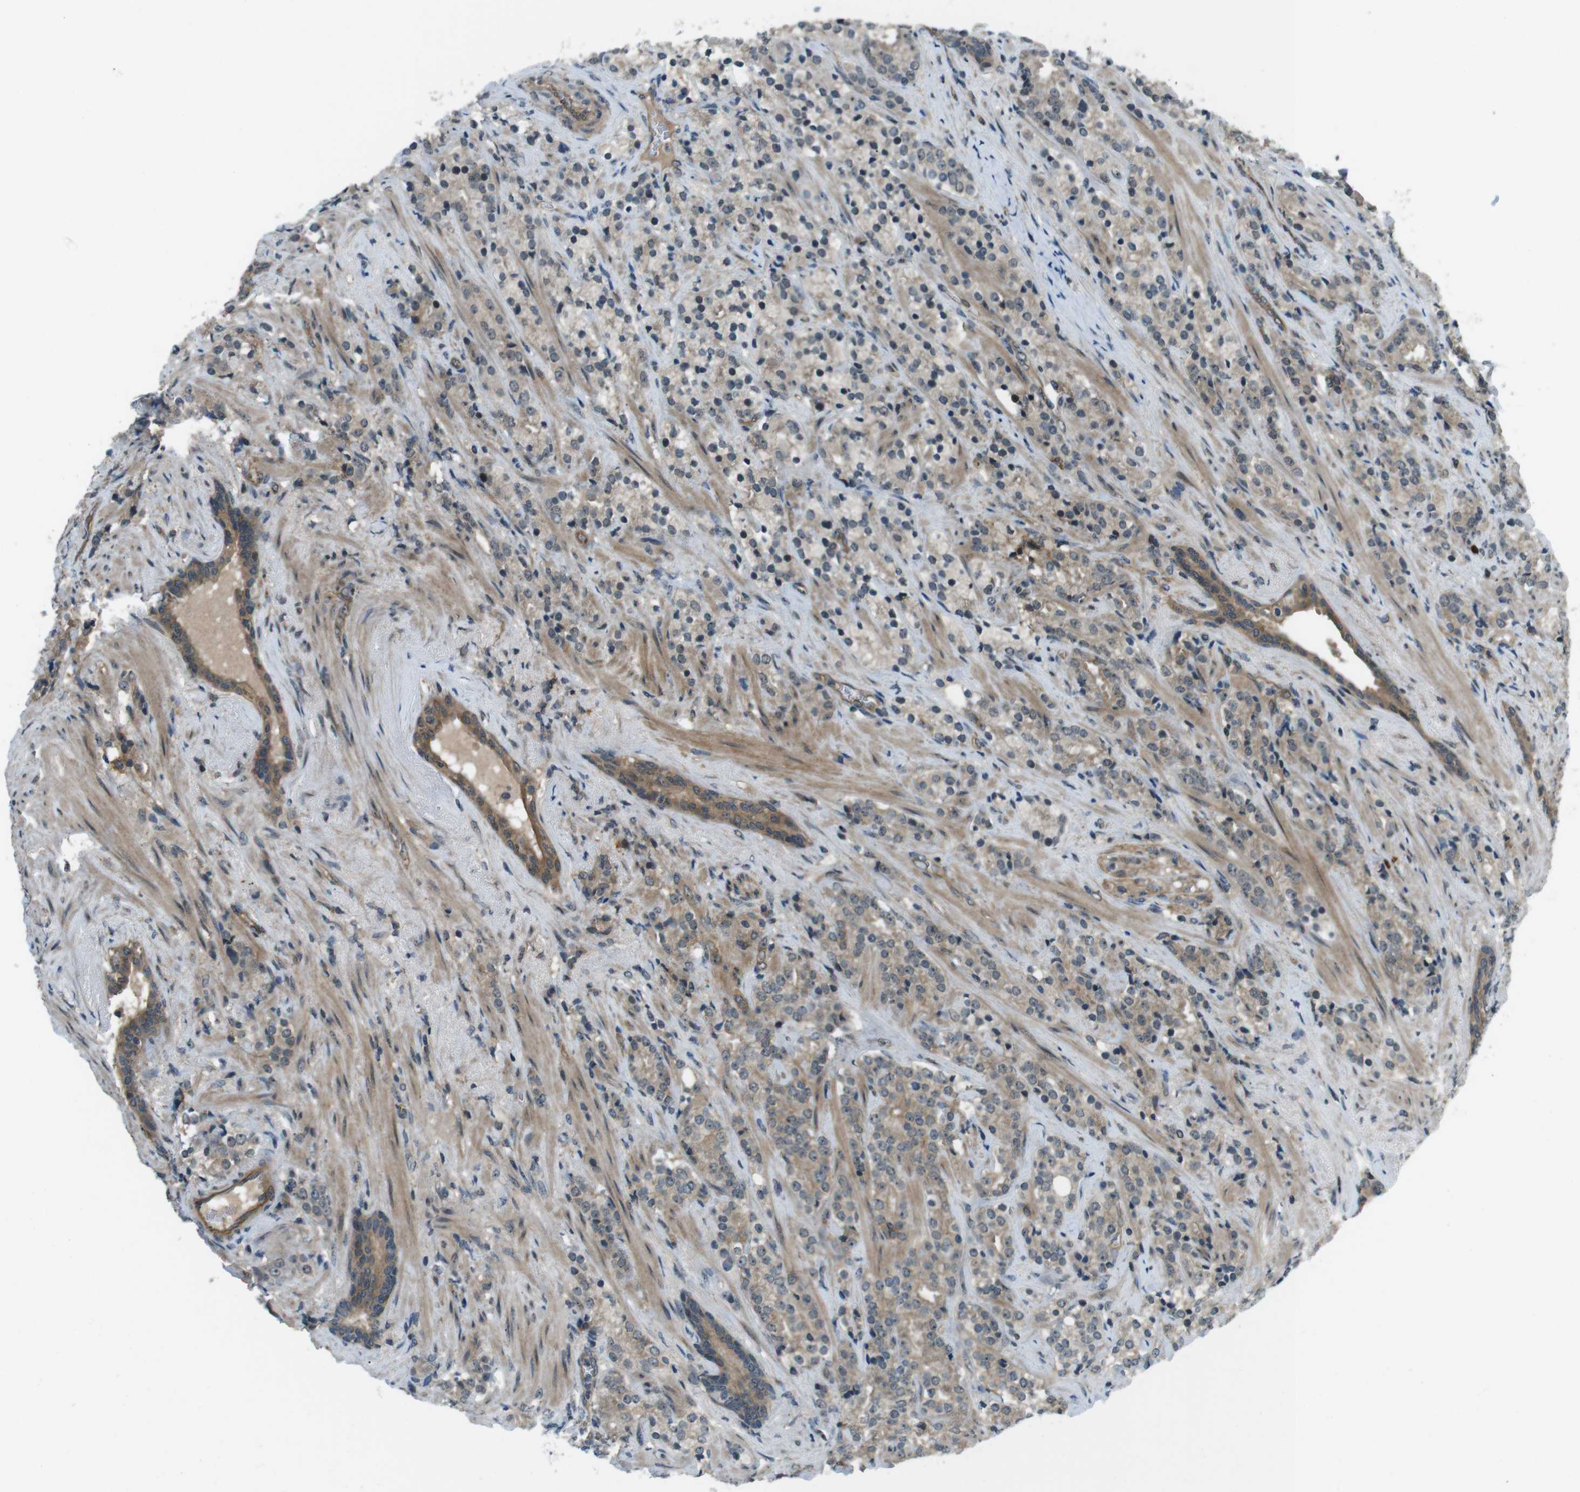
{"staining": {"intensity": "weak", "quantity": ">75%", "location": "cytoplasmic/membranous"}, "tissue": "prostate cancer", "cell_type": "Tumor cells", "image_type": "cancer", "snomed": [{"axis": "morphology", "description": "Adenocarcinoma, High grade"}, {"axis": "topography", "description": "Prostate"}], "caption": "The histopathology image exhibits a brown stain indicating the presence of a protein in the cytoplasmic/membranous of tumor cells in prostate cancer. Nuclei are stained in blue.", "gene": "TIAM2", "patient": {"sex": "male", "age": 71}}